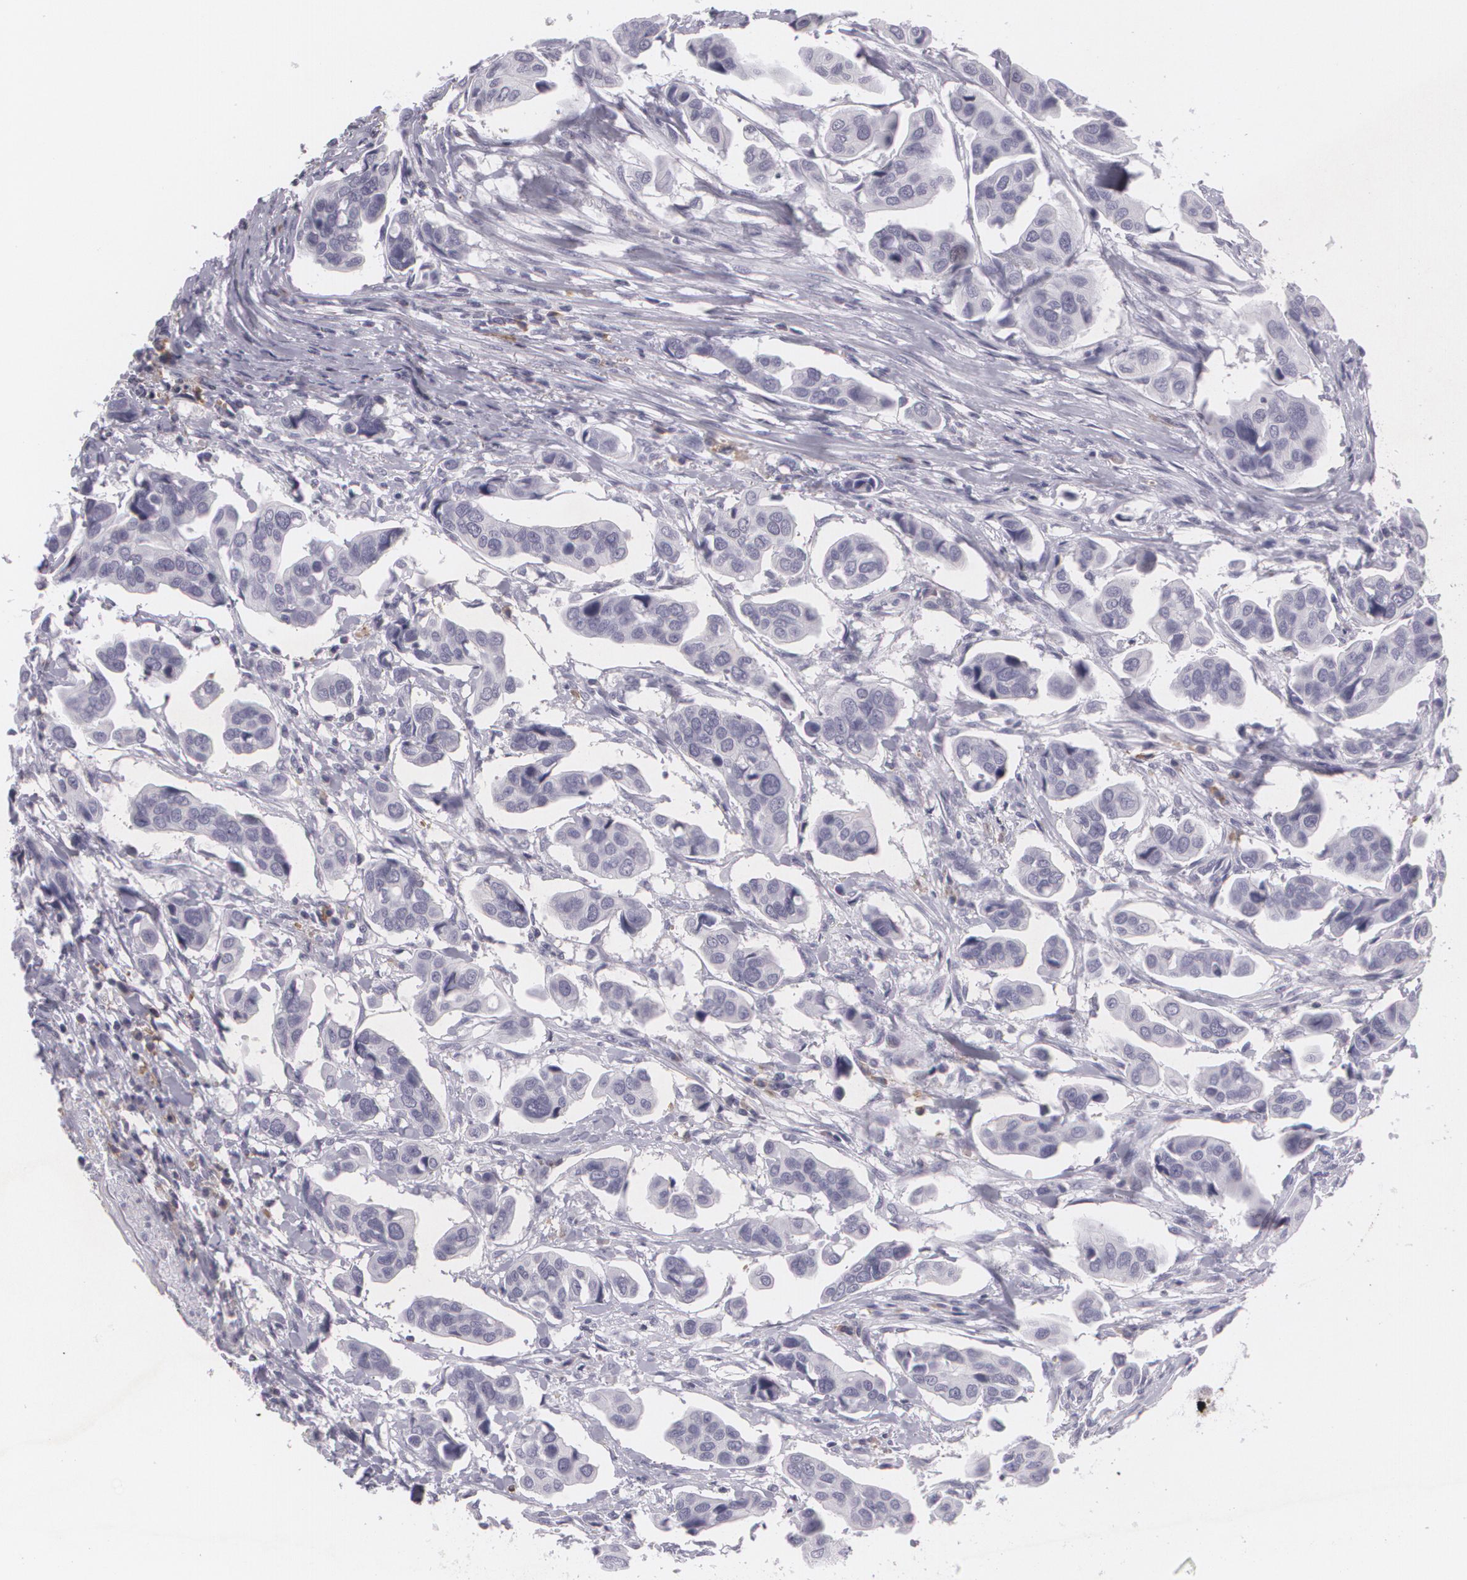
{"staining": {"intensity": "negative", "quantity": "none", "location": "none"}, "tissue": "urothelial cancer", "cell_type": "Tumor cells", "image_type": "cancer", "snomed": [{"axis": "morphology", "description": "Adenocarcinoma, NOS"}, {"axis": "topography", "description": "Urinary bladder"}], "caption": "IHC photomicrograph of adenocarcinoma stained for a protein (brown), which demonstrates no positivity in tumor cells. Nuclei are stained in blue.", "gene": "MAP2", "patient": {"sex": "male", "age": 61}}